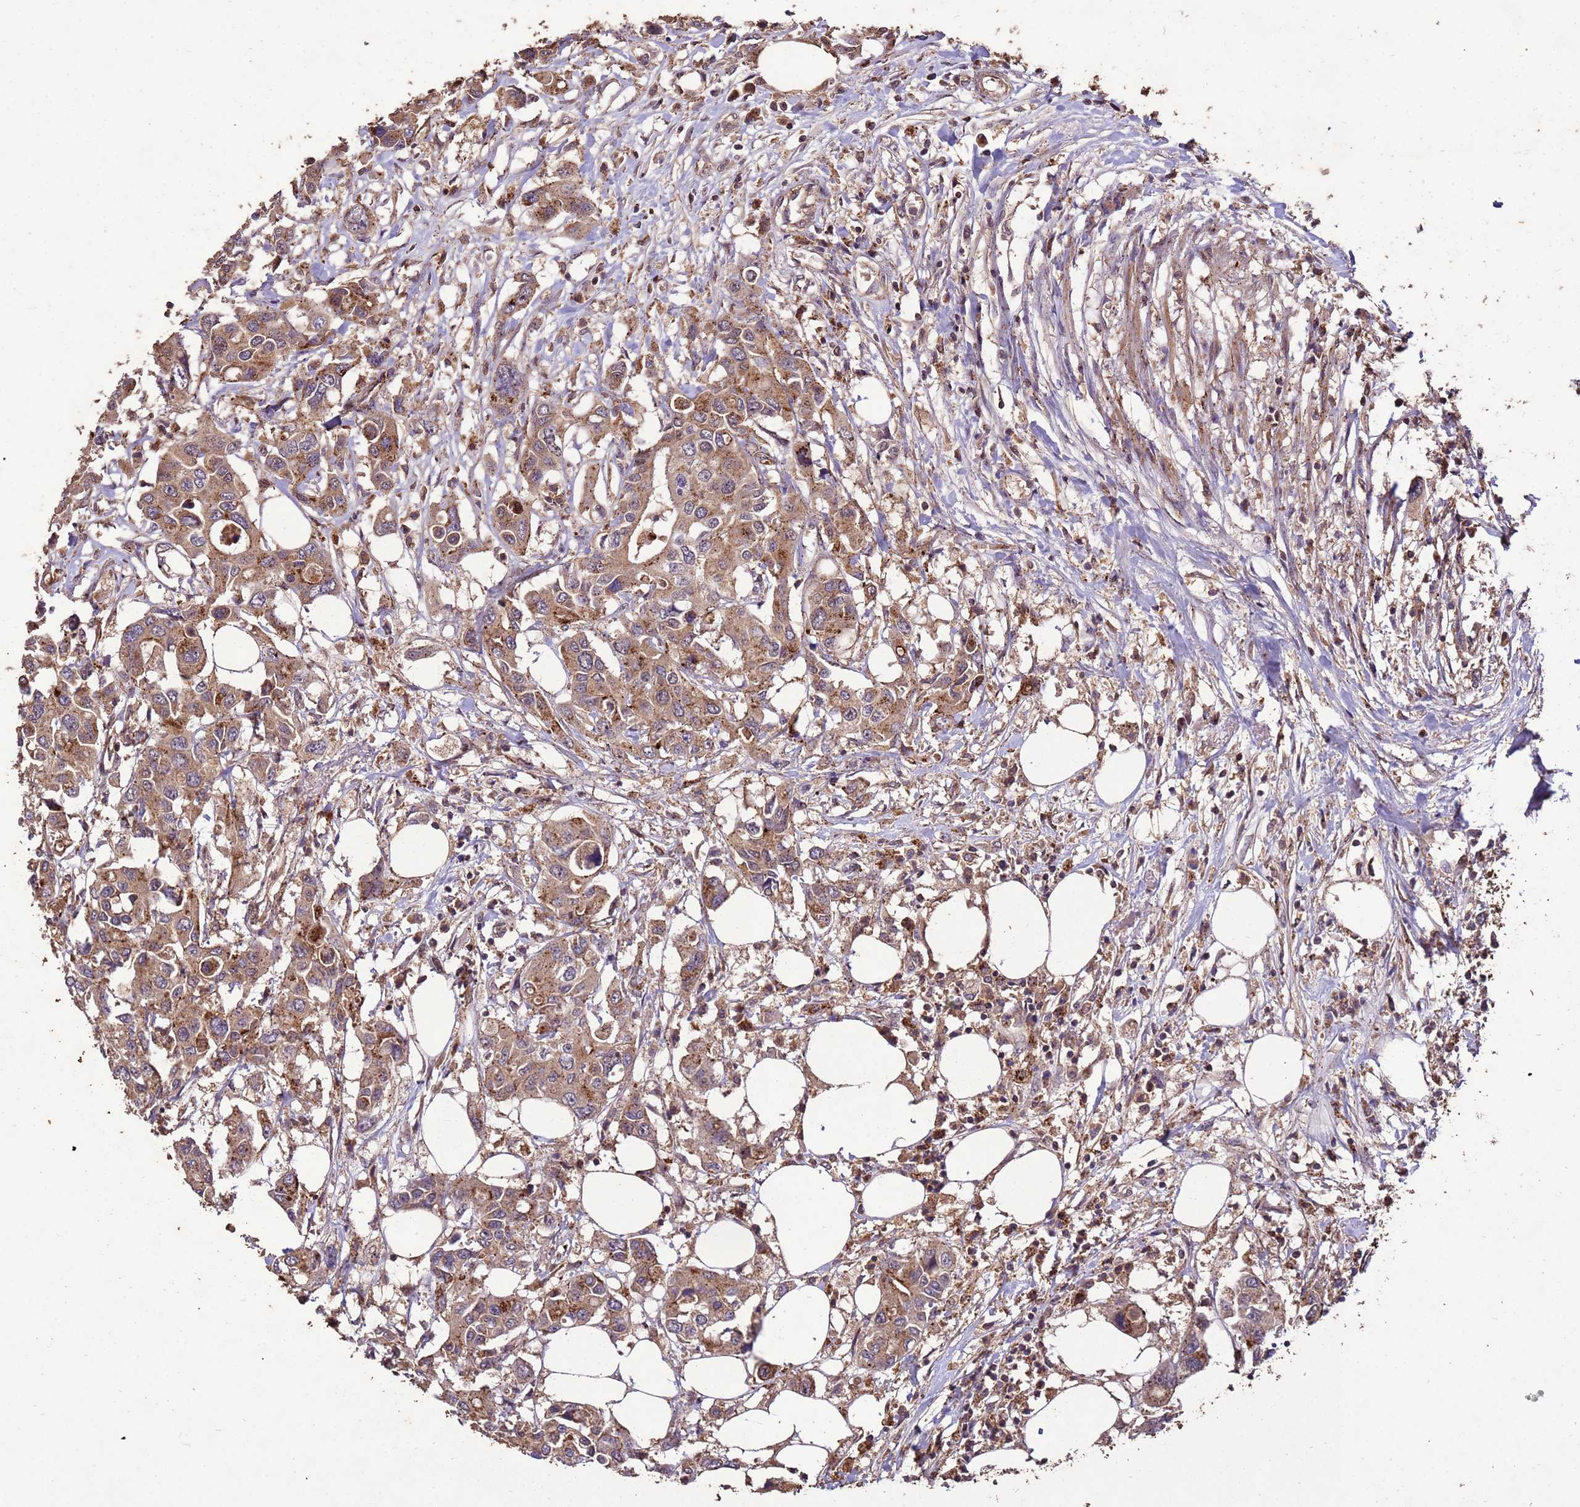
{"staining": {"intensity": "moderate", "quantity": ">75%", "location": "cytoplasmic/membranous"}, "tissue": "colorectal cancer", "cell_type": "Tumor cells", "image_type": "cancer", "snomed": [{"axis": "morphology", "description": "Adenocarcinoma, NOS"}, {"axis": "topography", "description": "Colon"}], "caption": "A medium amount of moderate cytoplasmic/membranous expression is present in about >75% of tumor cells in colorectal cancer tissue.", "gene": "TOR4A", "patient": {"sex": "male", "age": 77}}